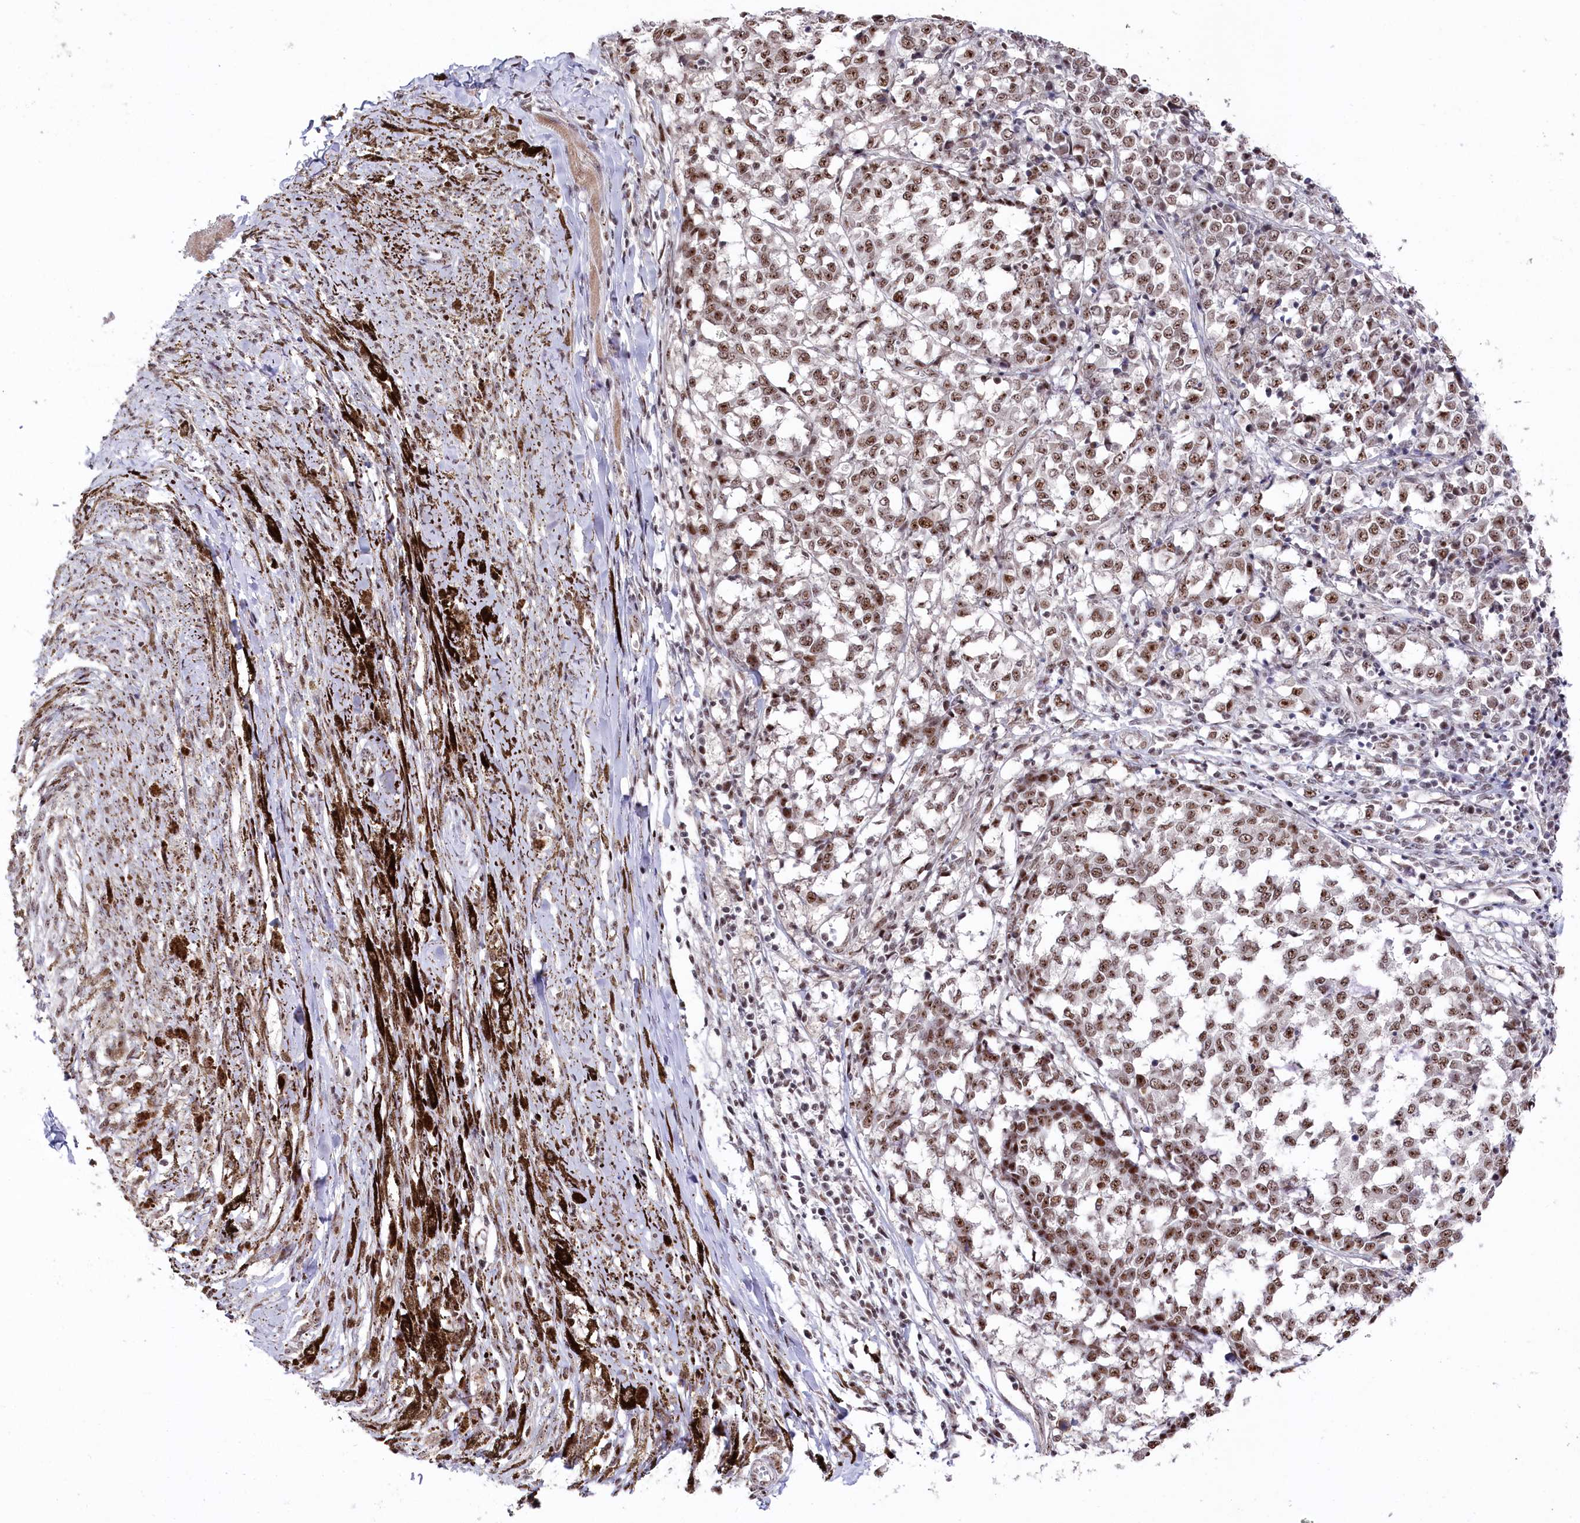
{"staining": {"intensity": "moderate", "quantity": ">75%", "location": "nuclear"}, "tissue": "melanoma", "cell_type": "Tumor cells", "image_type": "cancer", "snomed": [{"axis": "morphology", "description": "Malignant melanoma, NOS"}, {"axis": "topography", "description": "Skin"}], "caption": "Brown immunohistochemical staining in human malignant melanoma displays moderate nuclear staining in approximately >75% of tumor cells. (IHC, brightfield microscopy, high magnification).", "gene": "POLR2H", "patient": {"sex": "female", "age": 72}}